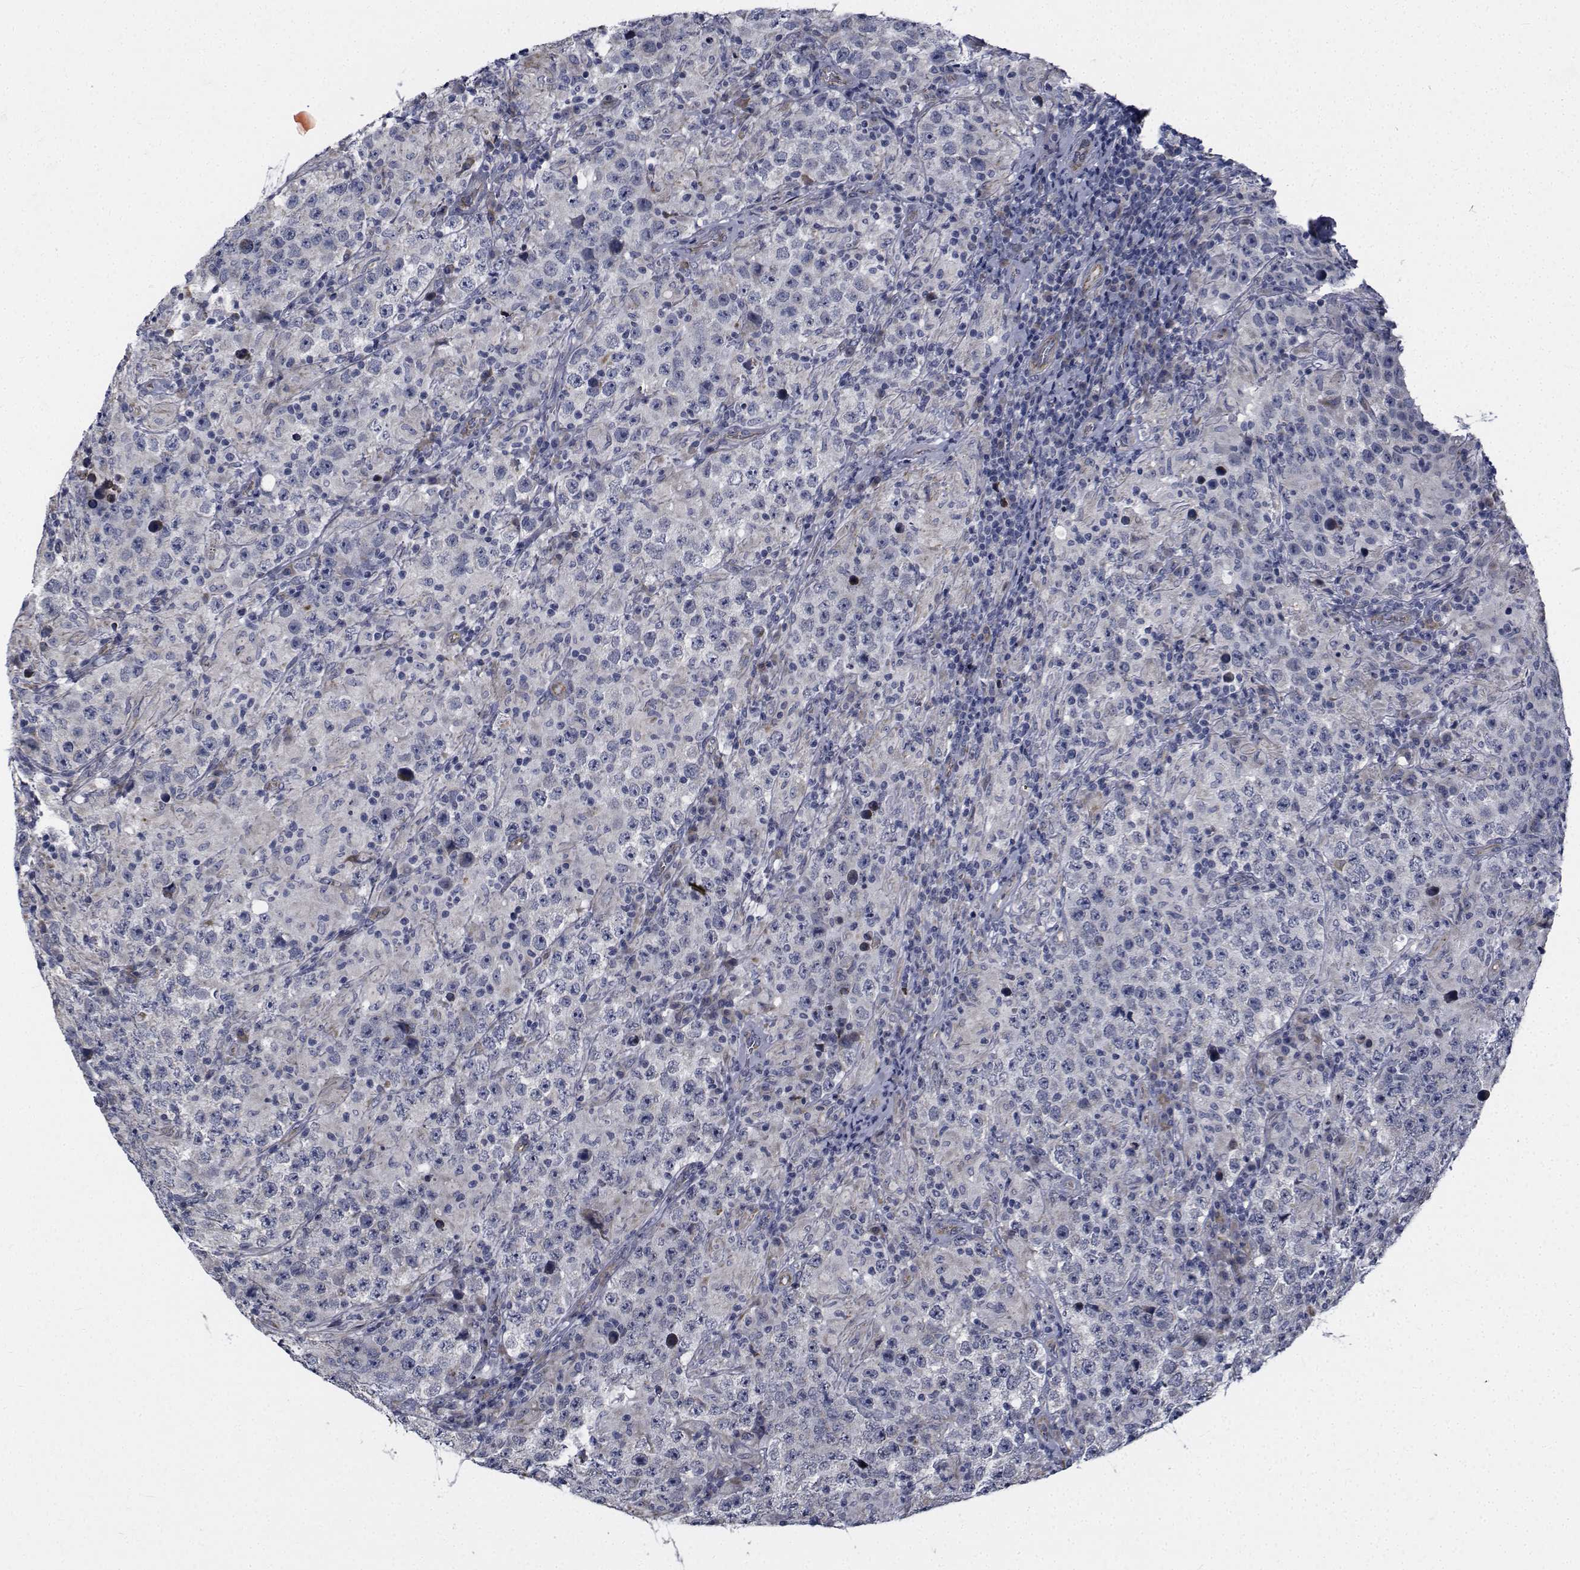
{"staining": {"intensity": "negative", "quantity": "none", "location": "none"}, "tissue": "testis cancer", "cell_type": "Tumor cells", "image_type": "cancer", "snomed": [{"axis": "morphology", "description": "Seminoma, NOS"}, {"axis": "morphology", "description": "Carcinoma, Embryonal, NOS"}, {"axis": "topography", "description": "Testis"}], "caption": "There is no significant expression in tumor cells of testis cancer (embryonal carcinoma). The staining is performed using DAB brown chromogen with nuclei counter-stained in using hematoxylin.", "gene": "TTBK1", "patient": {"sex": "male", "age": 41}}